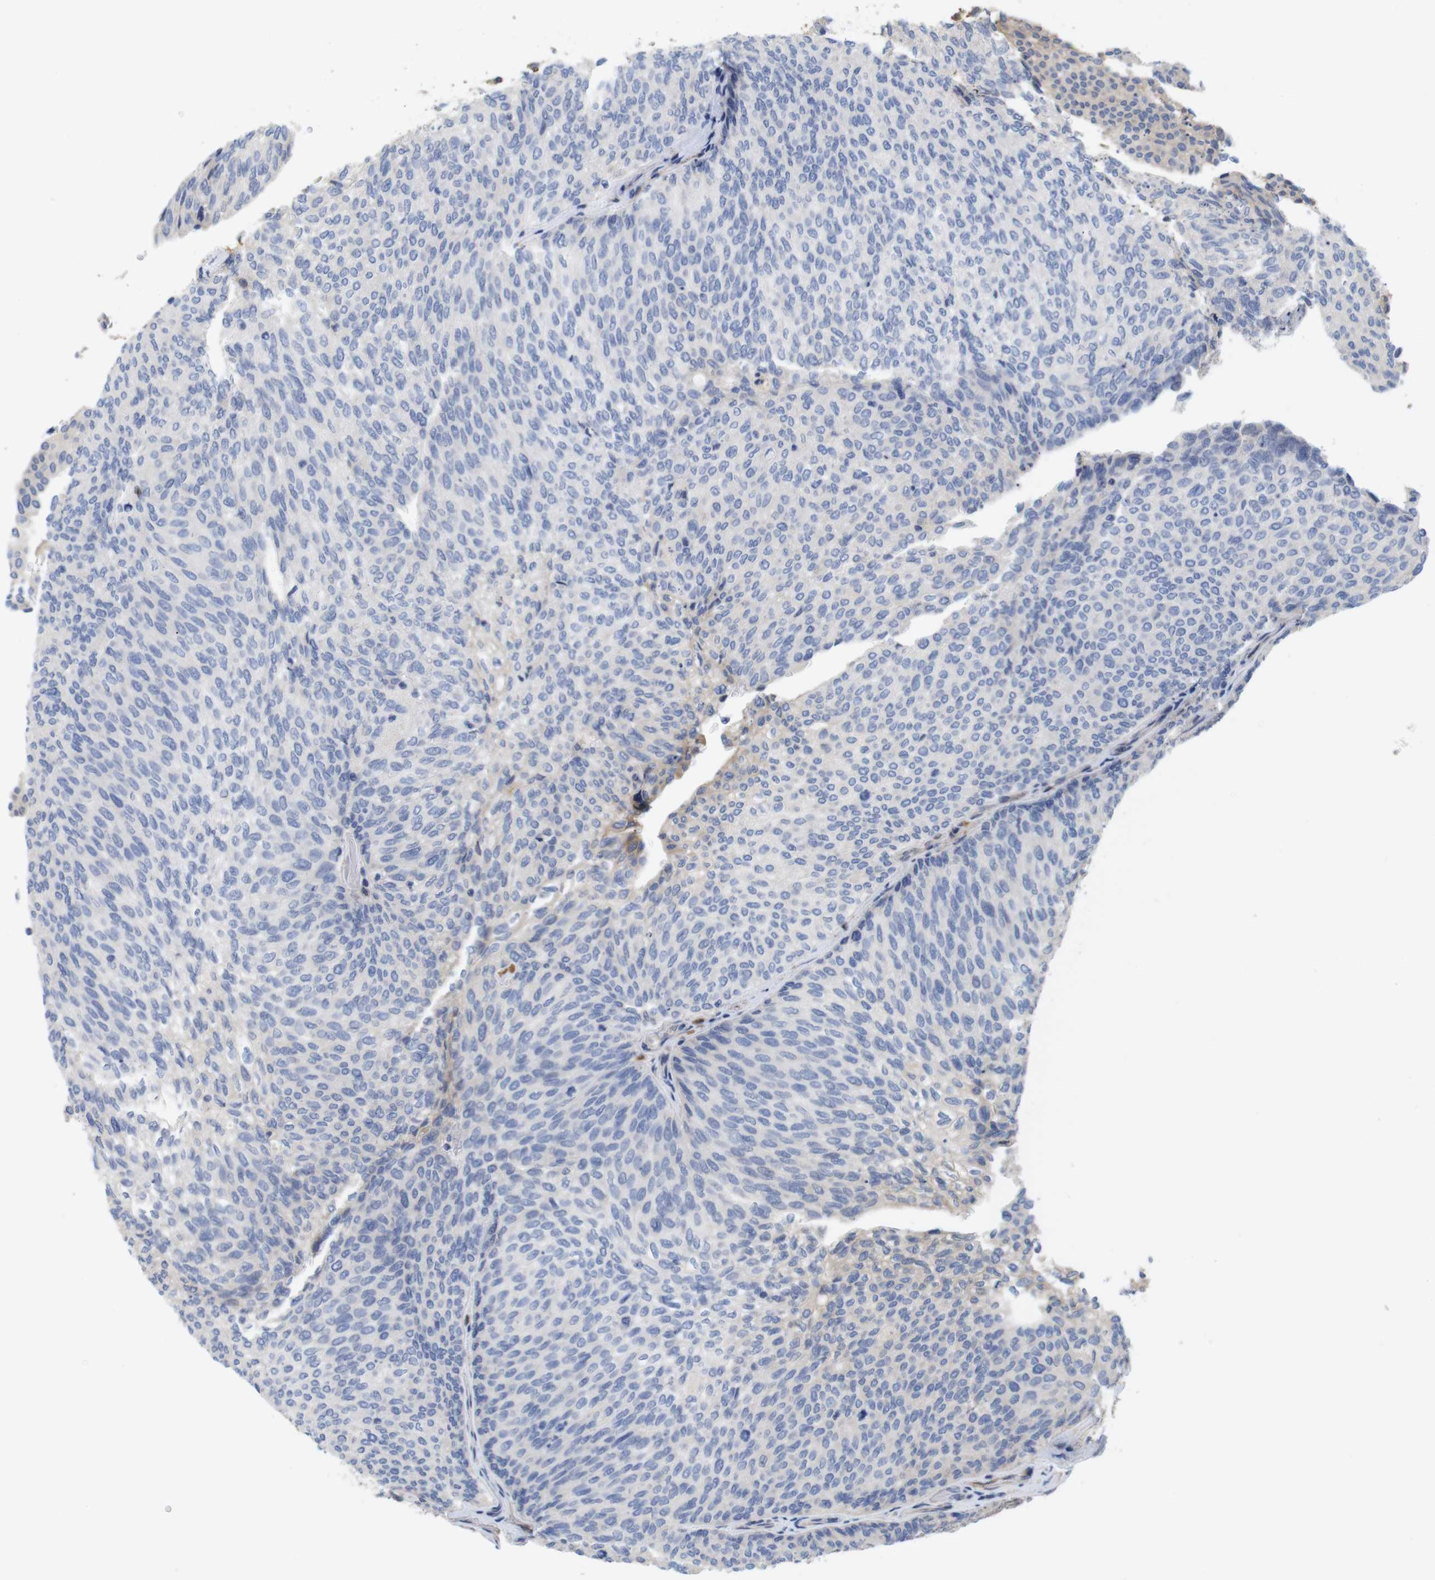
{"staining": {"intensity": "negative", "quantity": "none", "location": "none"}, "tissue": "urothelial cancer", "cell_type": "Tumor cells", "image_type": "cancer", "snomed": [{"axis": "morphology", "description": "Urothelial carcinoma, Low grade"}, {"axis": "topography", "description": "Urinary bladder"}], "caption": "Image shows no protein staining in tumor cells of low-grade urothelial carcinoma tissue.", "gene": "SPRY3", "patient": {"sex": "female", "age": 79}}